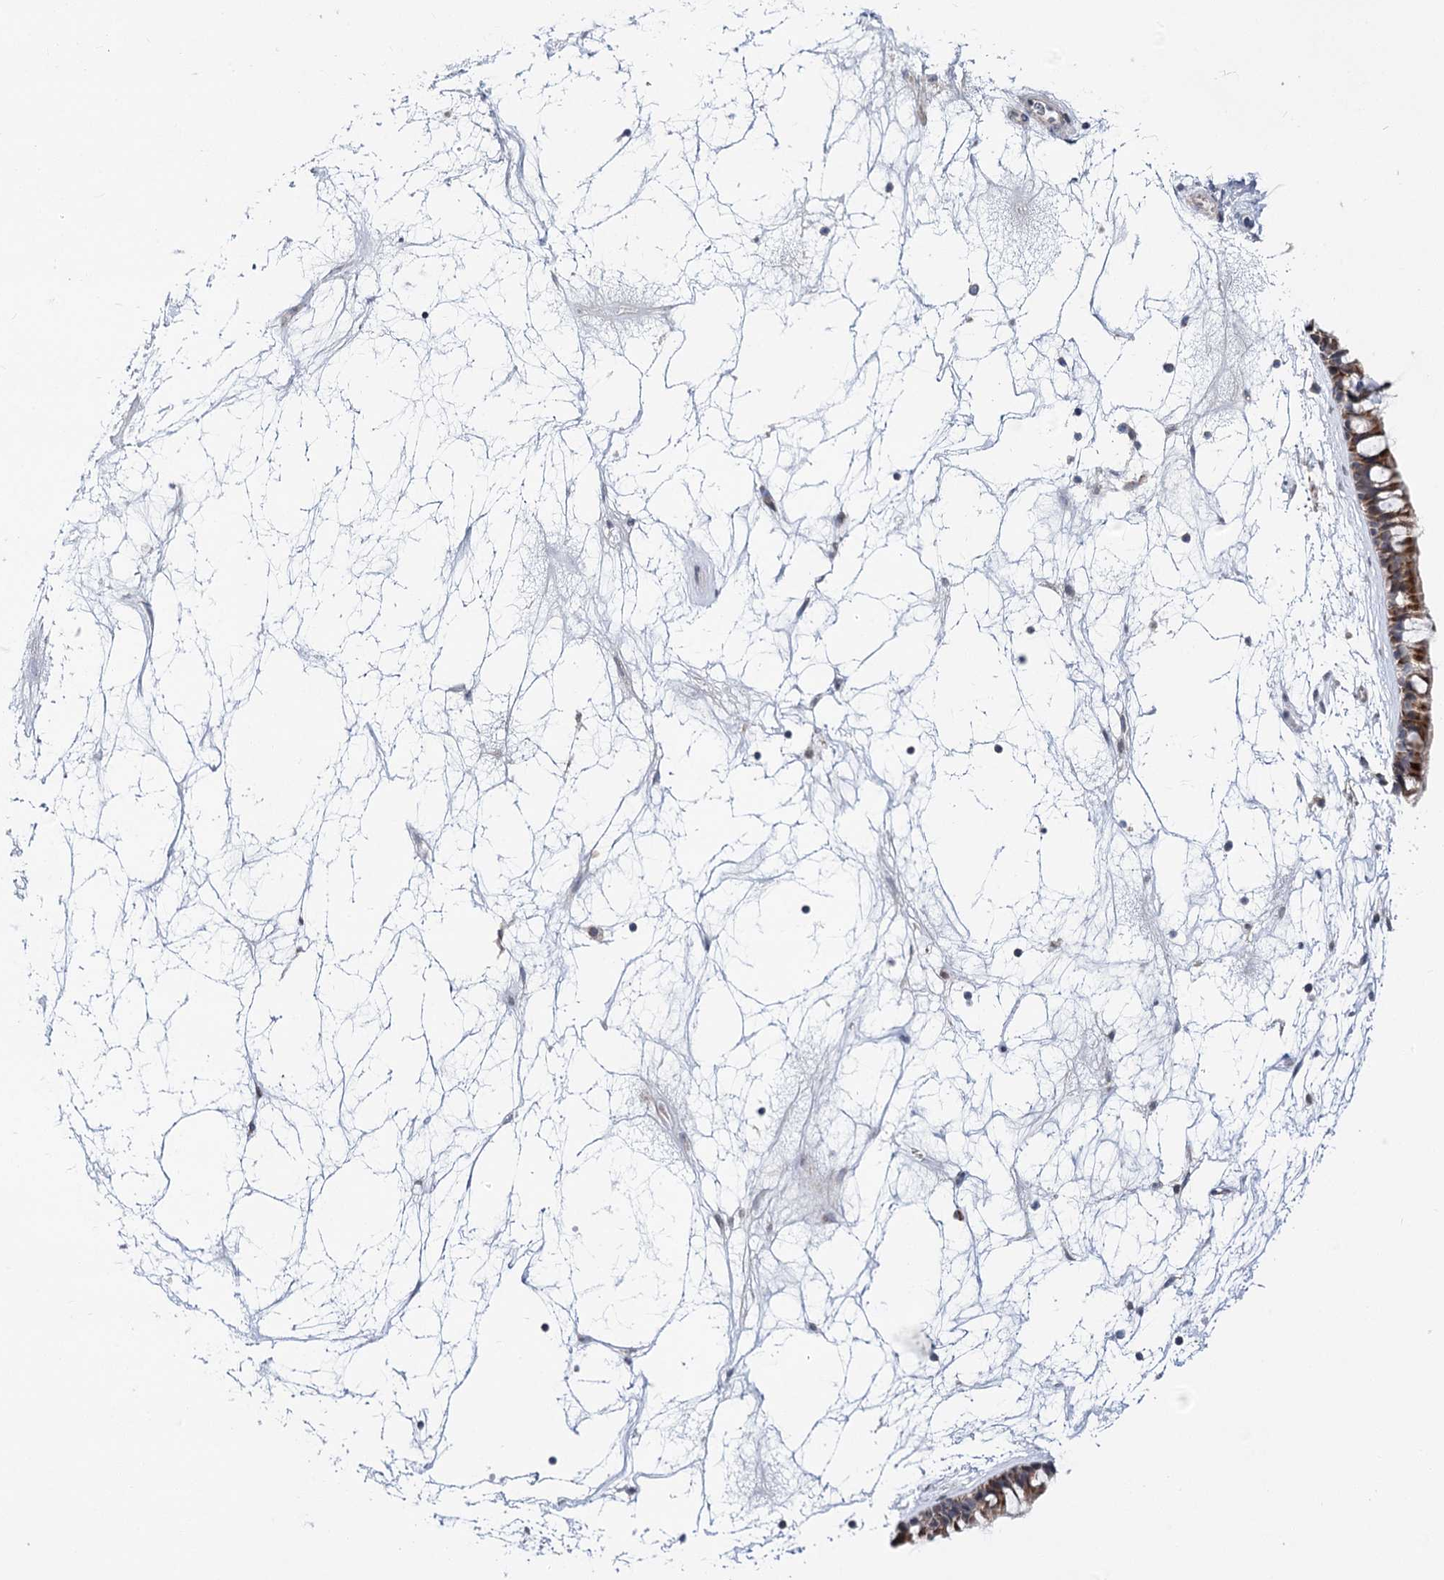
{"staining": {"intensity": "moderate", "quantity": ">75%", "location": "cytoplasmic/membranous"}, "tissue": "nasopharynx", "cell_type": "Respiratory epithelial cells", "image_type": "normal", "snomed": [{"axis": "morphology", "description": "Normal tissue, NOS"}, {"axis": "topography", "description": "Nasopharynx"}], "caption": "IHC photomicrograph of normal nasopharynx: human nasopharynx stained using immunohistochemistry shows medium levels of moderate protein expression localized specifically in the cytoplasmic/membranous of respiratory epithelial cells, appearing as a cytoplasmic/membranous brown color.", "gene": "PTGR1", "patient": {"sex": "male", "age": 64}}